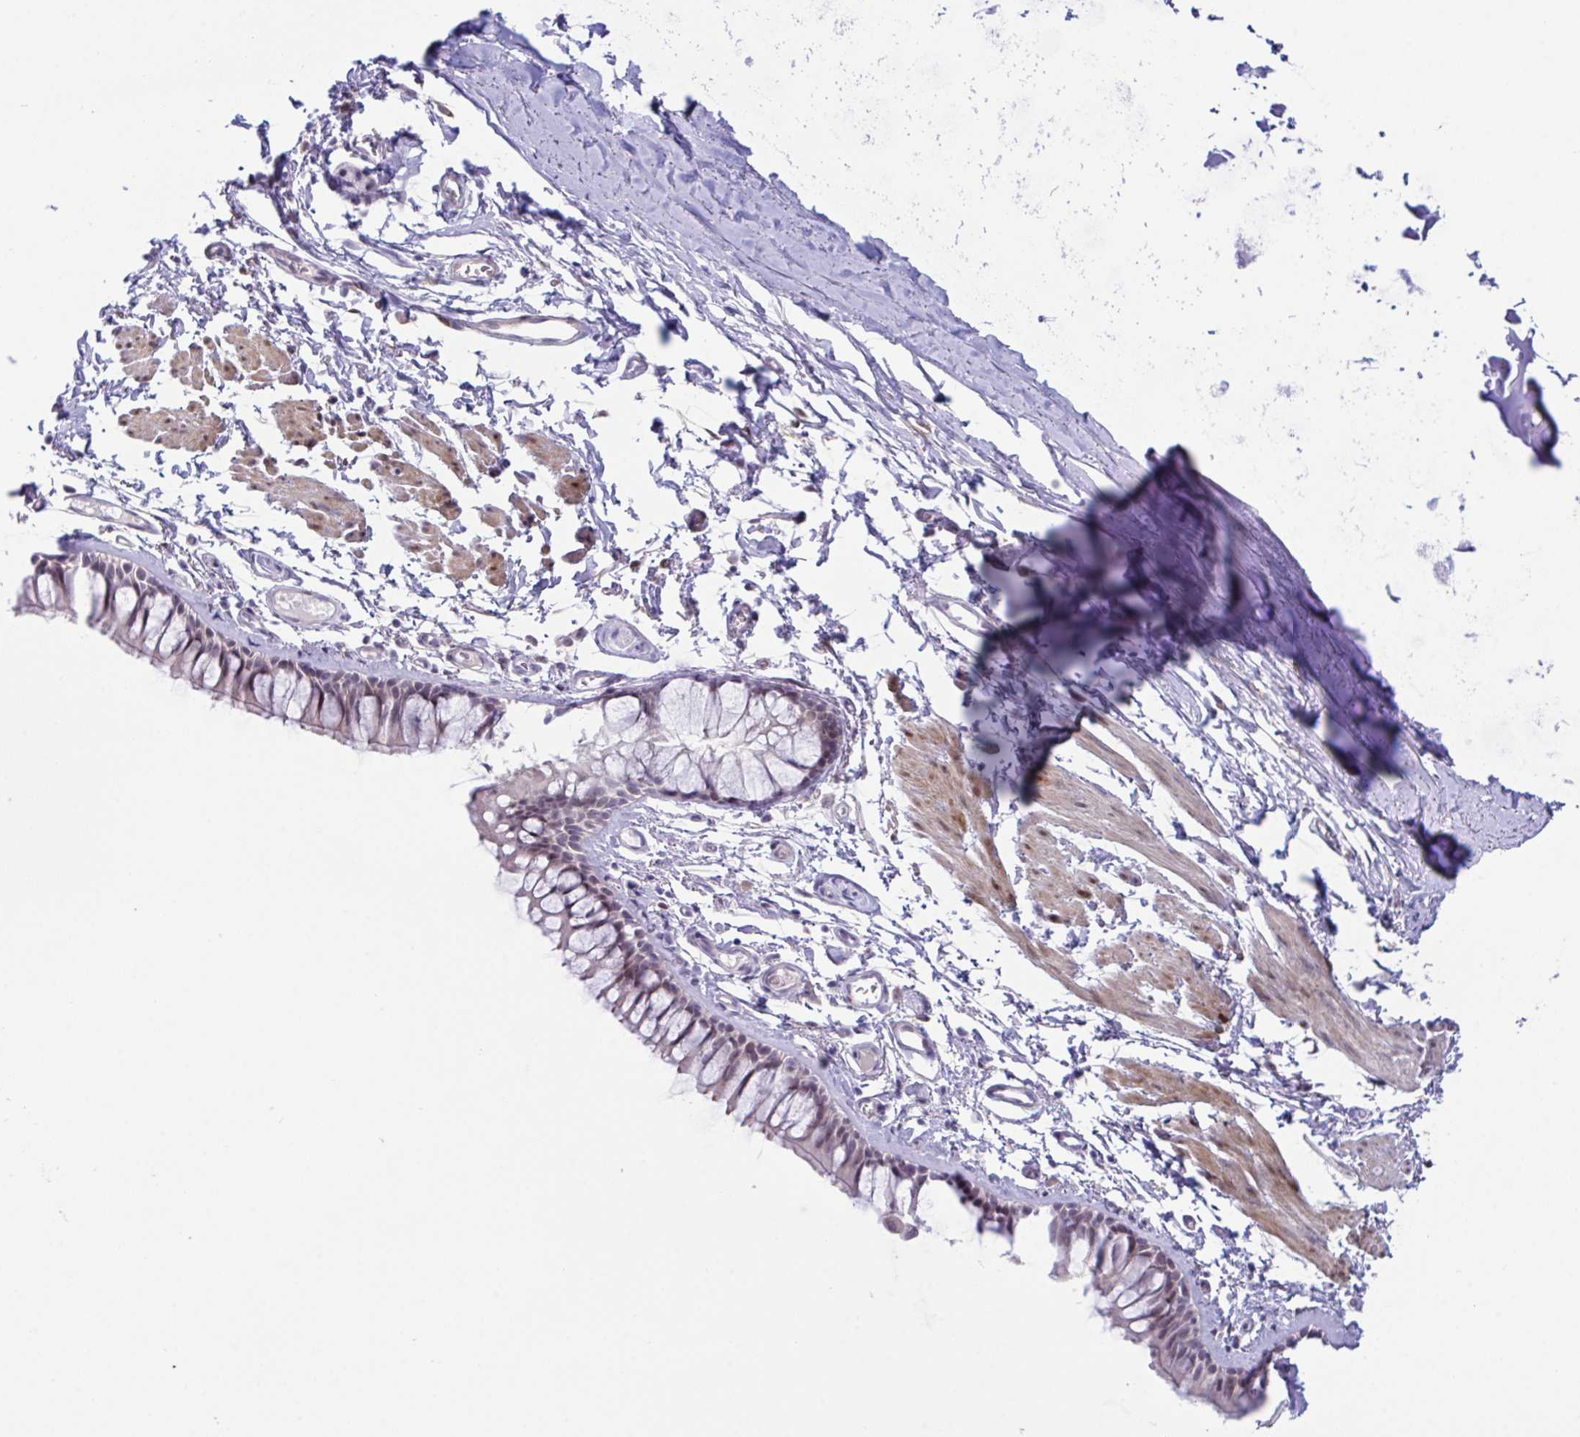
{"staining": {"intensity": "moderate", "quantity": "<25%", "location": "nuclear"}, "tissue": "bronchus", "cell_type": "Respiratory epithelial cells", "image_type": "normal", "snomed": [{"axis": "morphology", "description": "Normal tissue, NOS"}, {"axis": "topography", "description": "Cartilage tissue"}, {"axis": "topography", "description": "Bronchus"}], "caption": "Respiratory epithelial cells exhibit moderate nuclear positivity in approximately <25% of cells in normal bronchus. (DAB (3,3'-diaminobenzidine) IHC, brown staining for protein, blue staining for nuclei).", "gene": "USP35", "patient": {"sex": "female", "age": 79}}